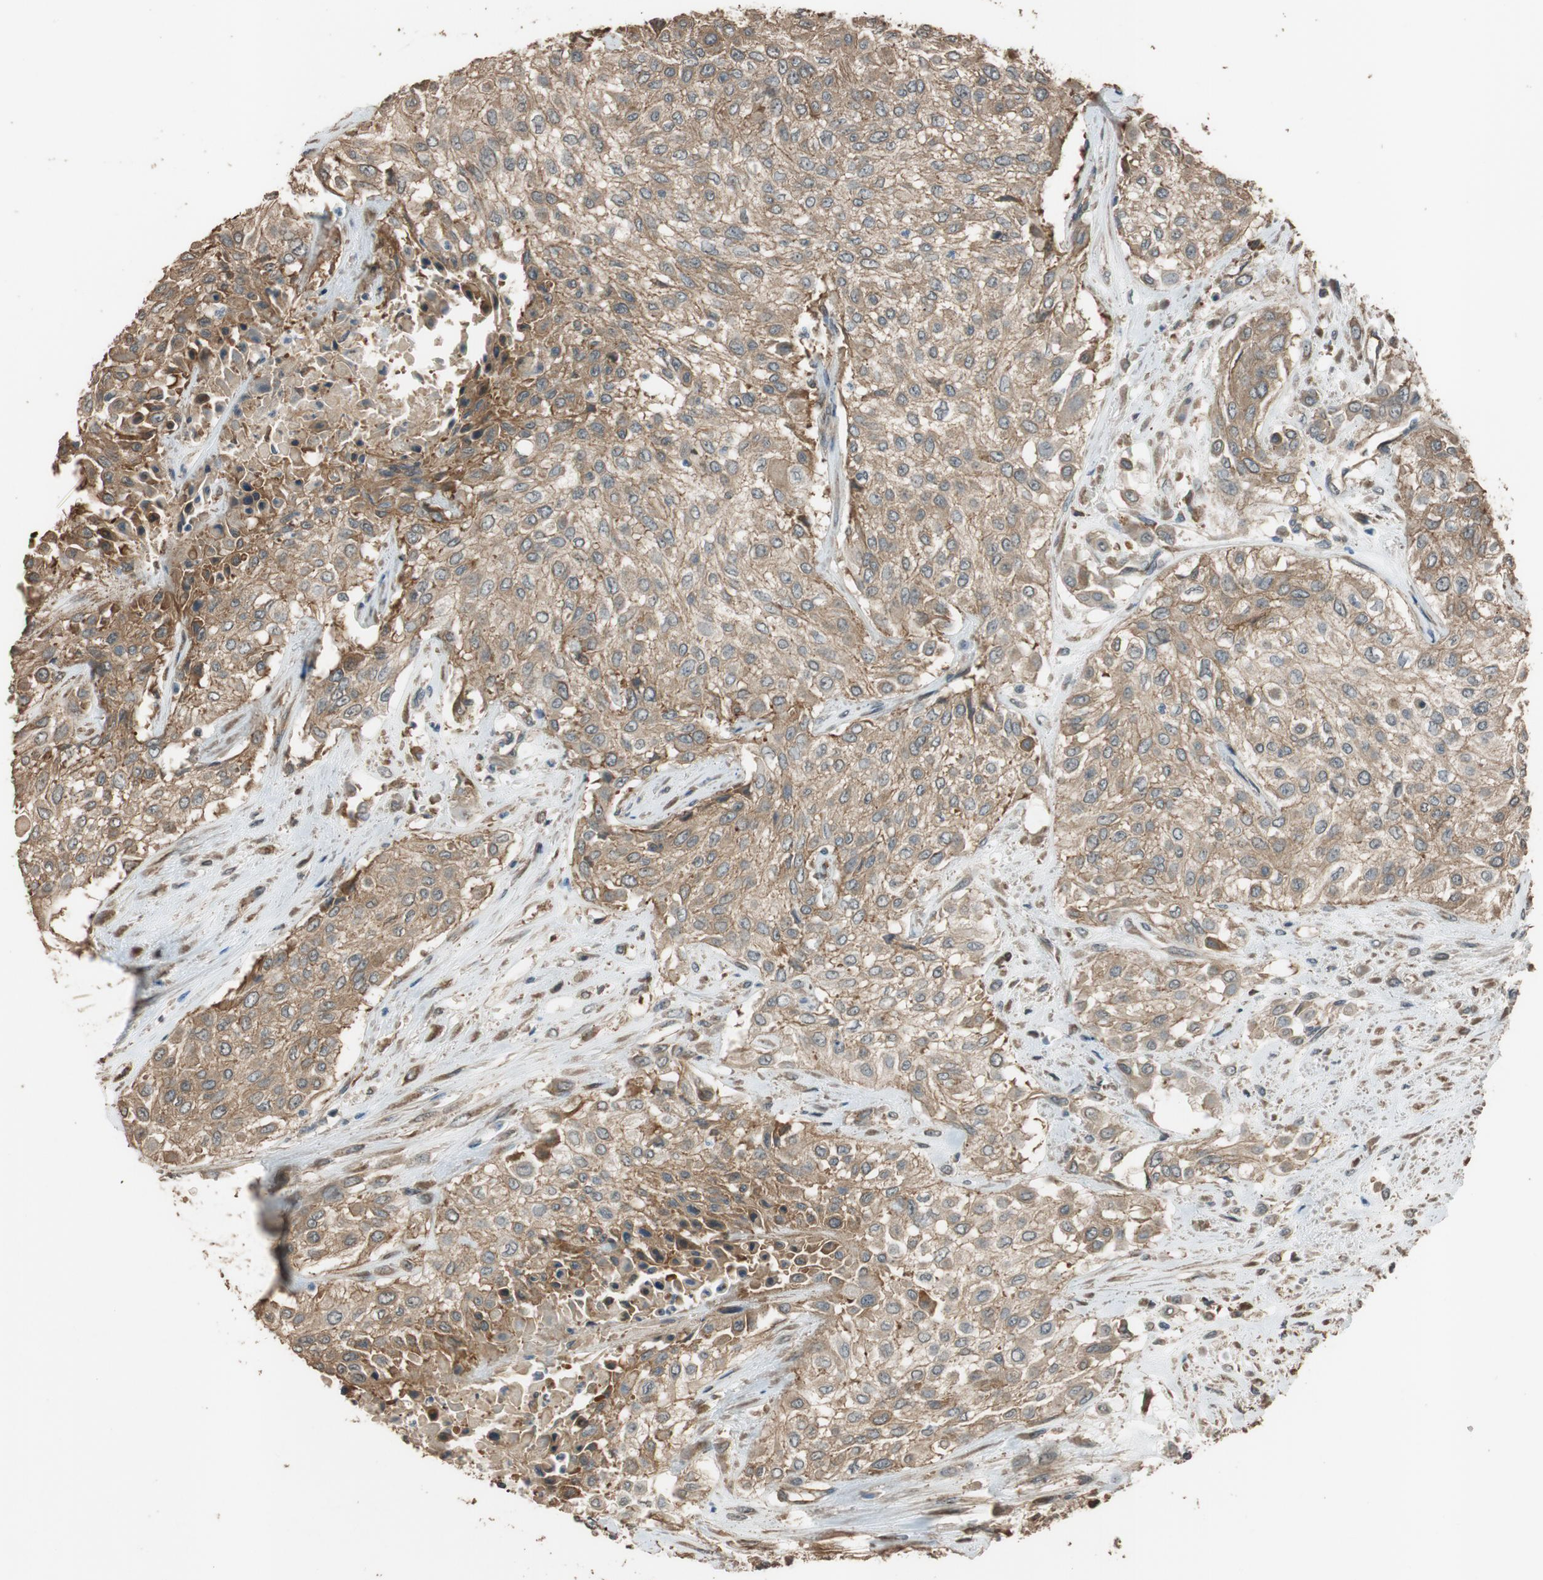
{"staining": {"intensity": "moderate", "quantity": ">75%", "location": "cytoplasmic/membranous"}, "tissue": "urothelial cancer", "cell_type": "Tumor cells", "image_type": "cancer", "snomed": [{"axis": "morphology", "description": "Urothelial carcinoma, High grade"}, {"axis": "topography", "description": "Urinary bladder"}], "caption": "Protein positivity by immunohistochemistry displays moderate cytoplasmic/membranous positivity in about >75% of tumor cells in urothelial cancer.", "gene": "MST1R", "patient": {"sex": "male", "age": 57}}